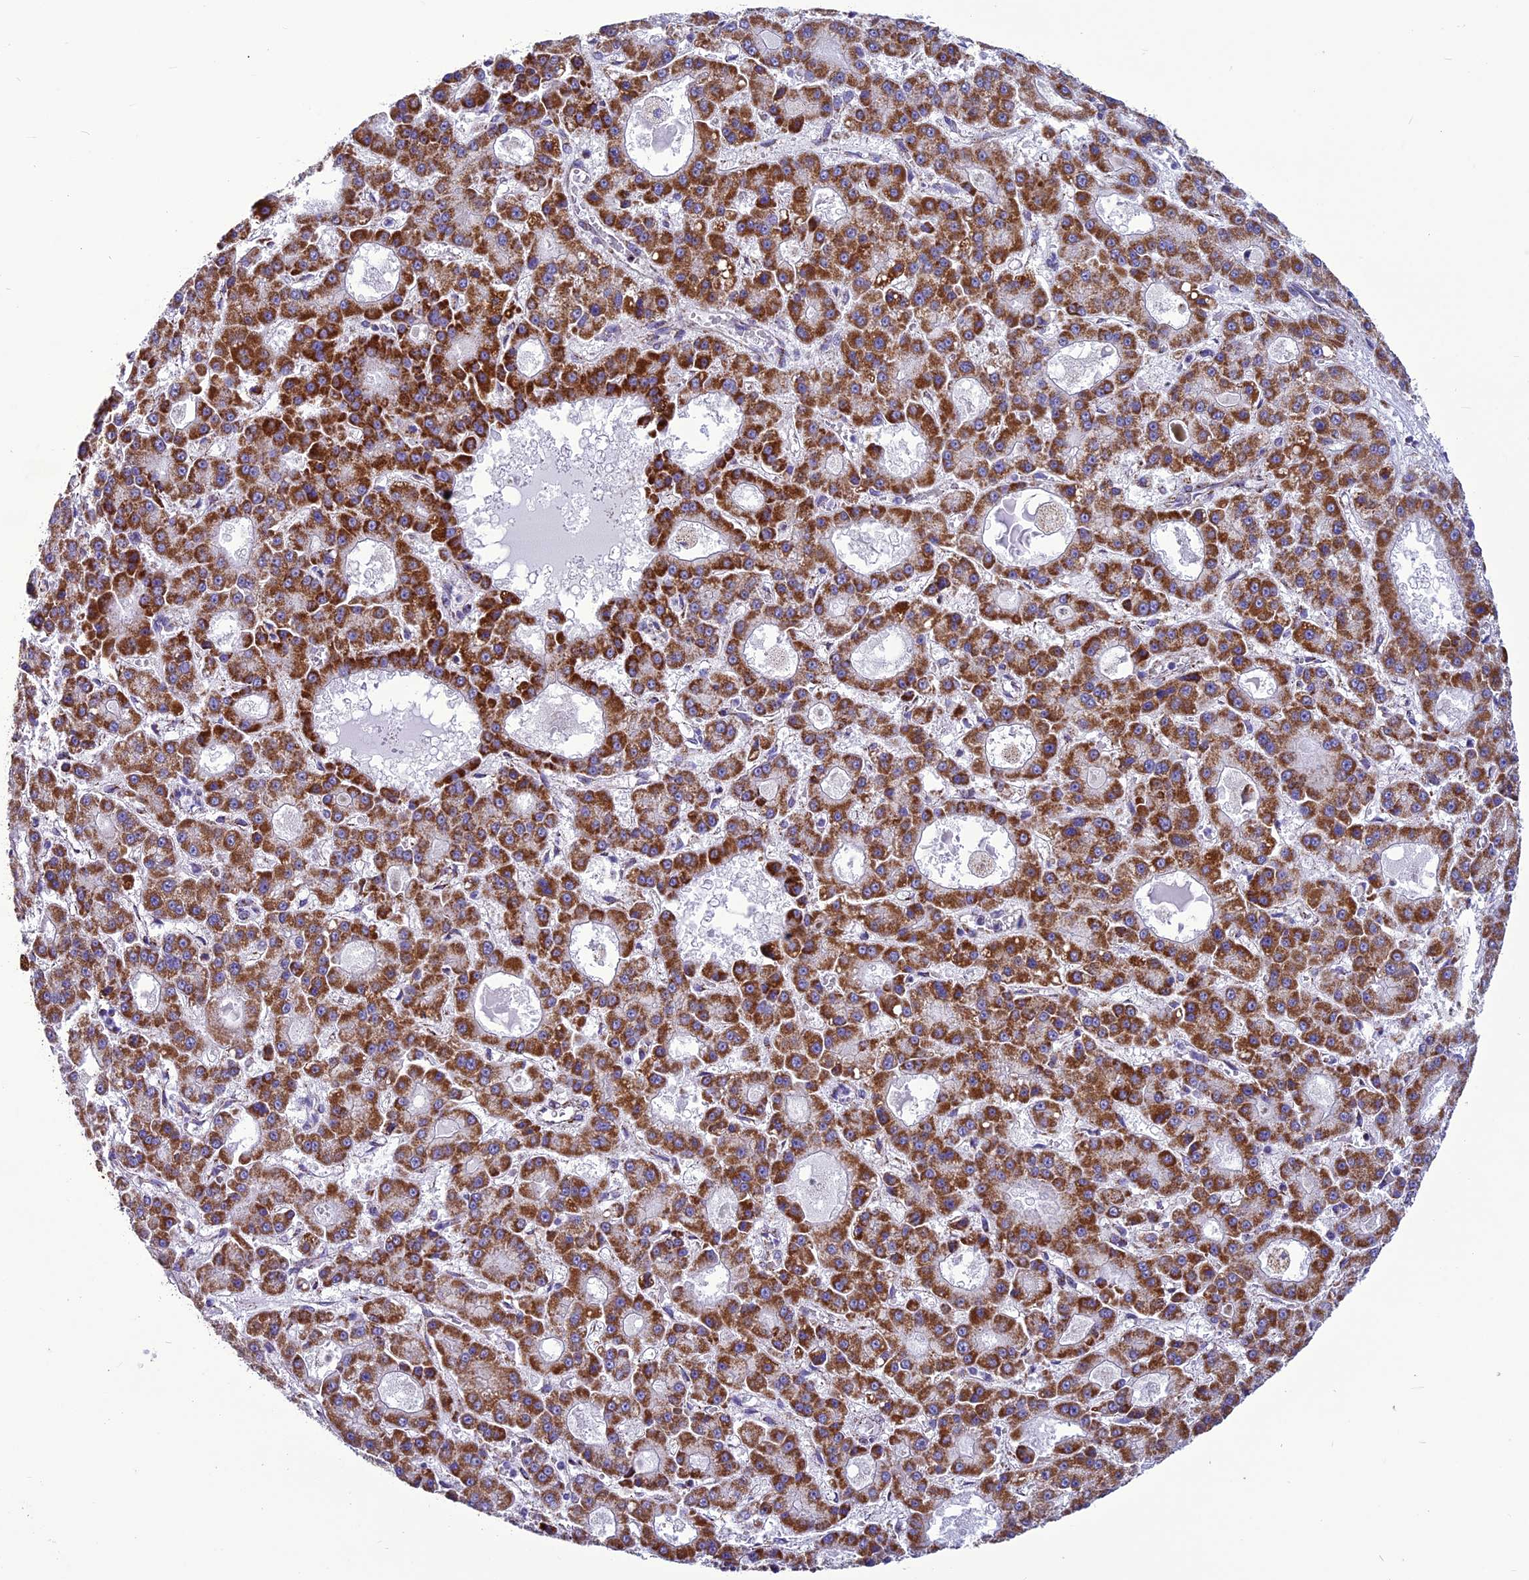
{"staining": {"intensity": "strong", "quantity": ">75%", "location": "cytoplasmic/membranous"}, "tissue": "liver cancer", "cell_type": "Tumor cells", "image_type": "cancer", "snomed": [{"axis": "morphology", "description": "Carcinoma, Hepatocellular, NOS"}, {"axis": "topography", "description": "Liver"}], "caption": "Strong cytoplasmic/membranous staining for a protein is seen in about >75% of tumor cells of liver cancer using immunohistochemistry.", "gene": "ICA1L", "patient": {"sex": "male", "age": 70}}